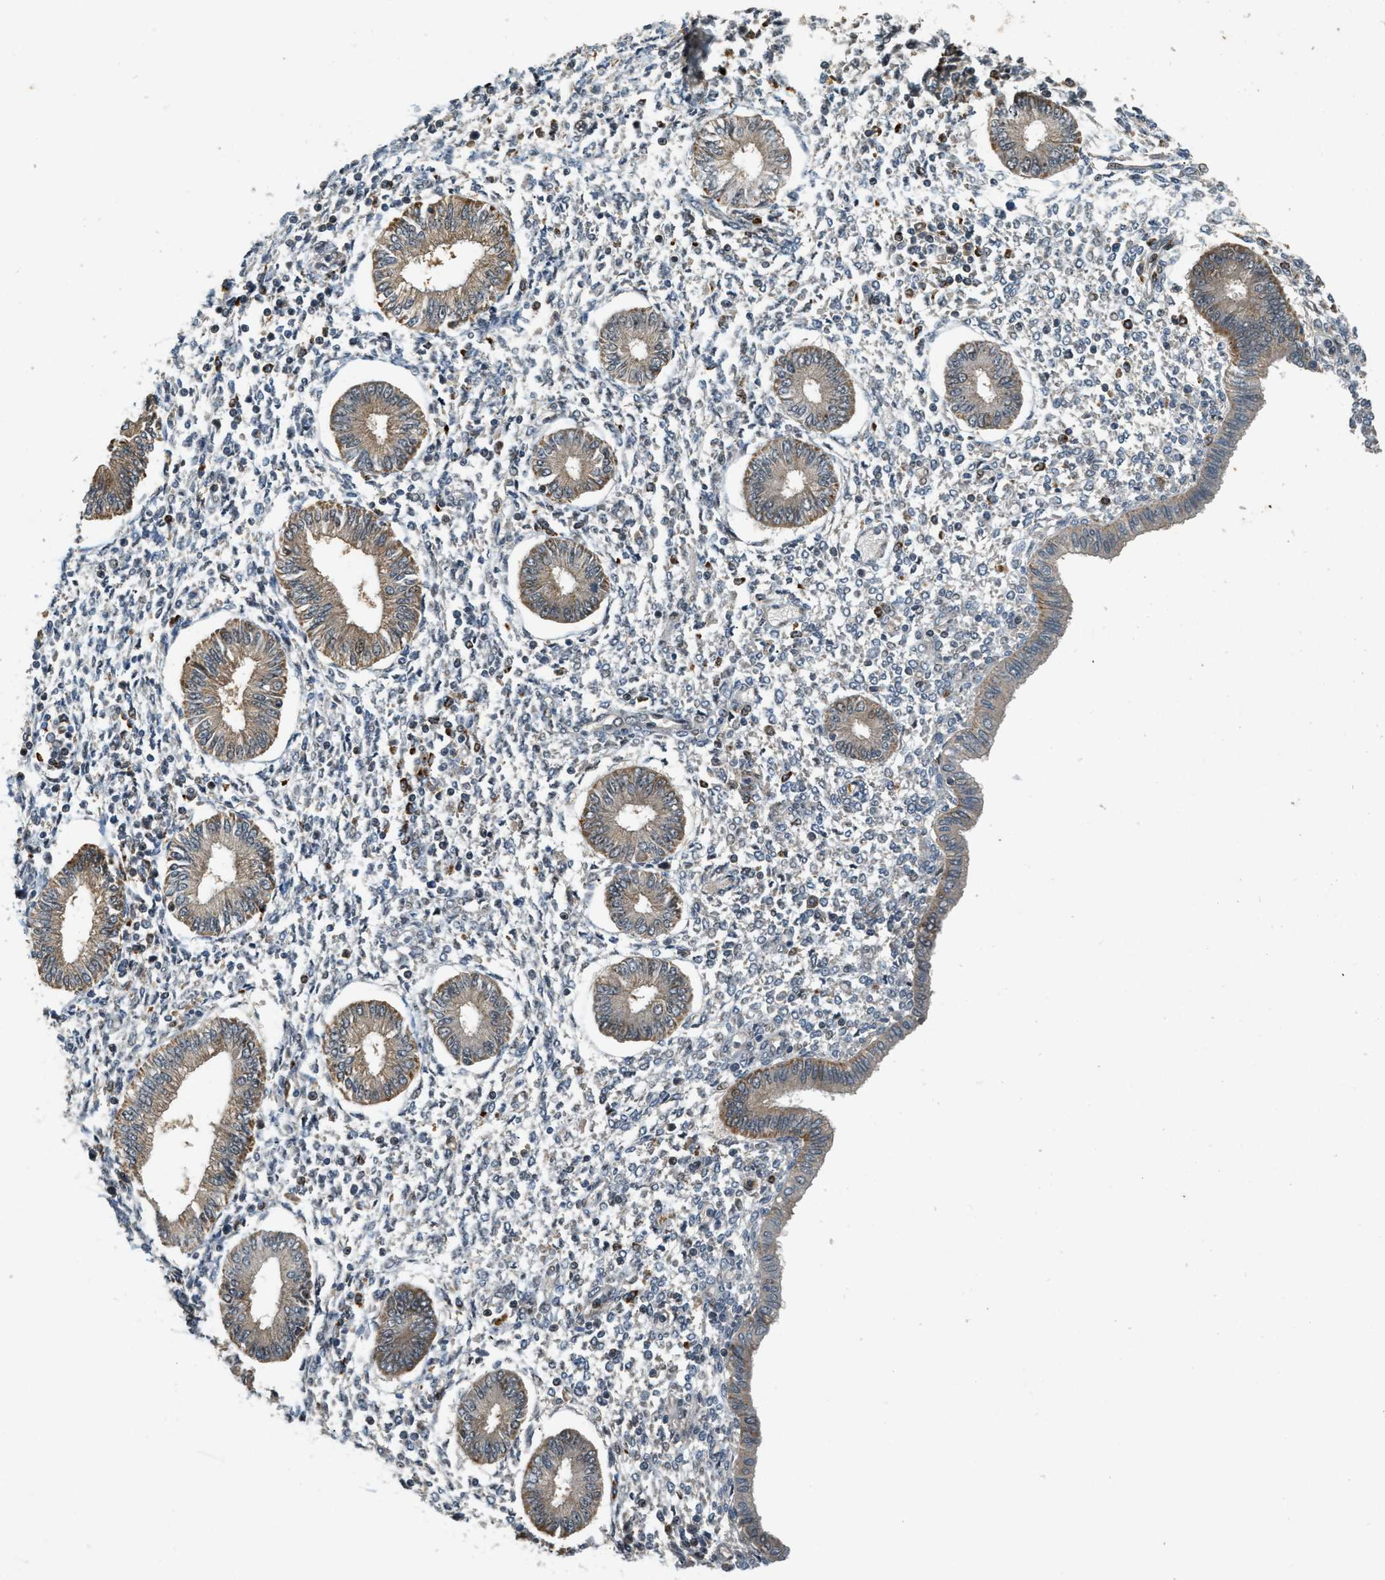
{"staining": {"intensity": "negative", "quantity": "none", "location": "none"}, "tissue": "endometrium", "cell_type": "Cells in endometrial stroma", "image_type": "normal", "snomed": [{"axis": "morphology", "description": "Normal tissue, NOS"}, {"axis": "topography", "description": "Endometrium"}], "caption": "DAB (3,3'-diaminobenzidine) immunohistochemical staining of normal endometrium displays no significant expression in cells in endometrial stroma.", "gene": "TRAPPC14", "patient": {"sex": "female", "age": 50}}